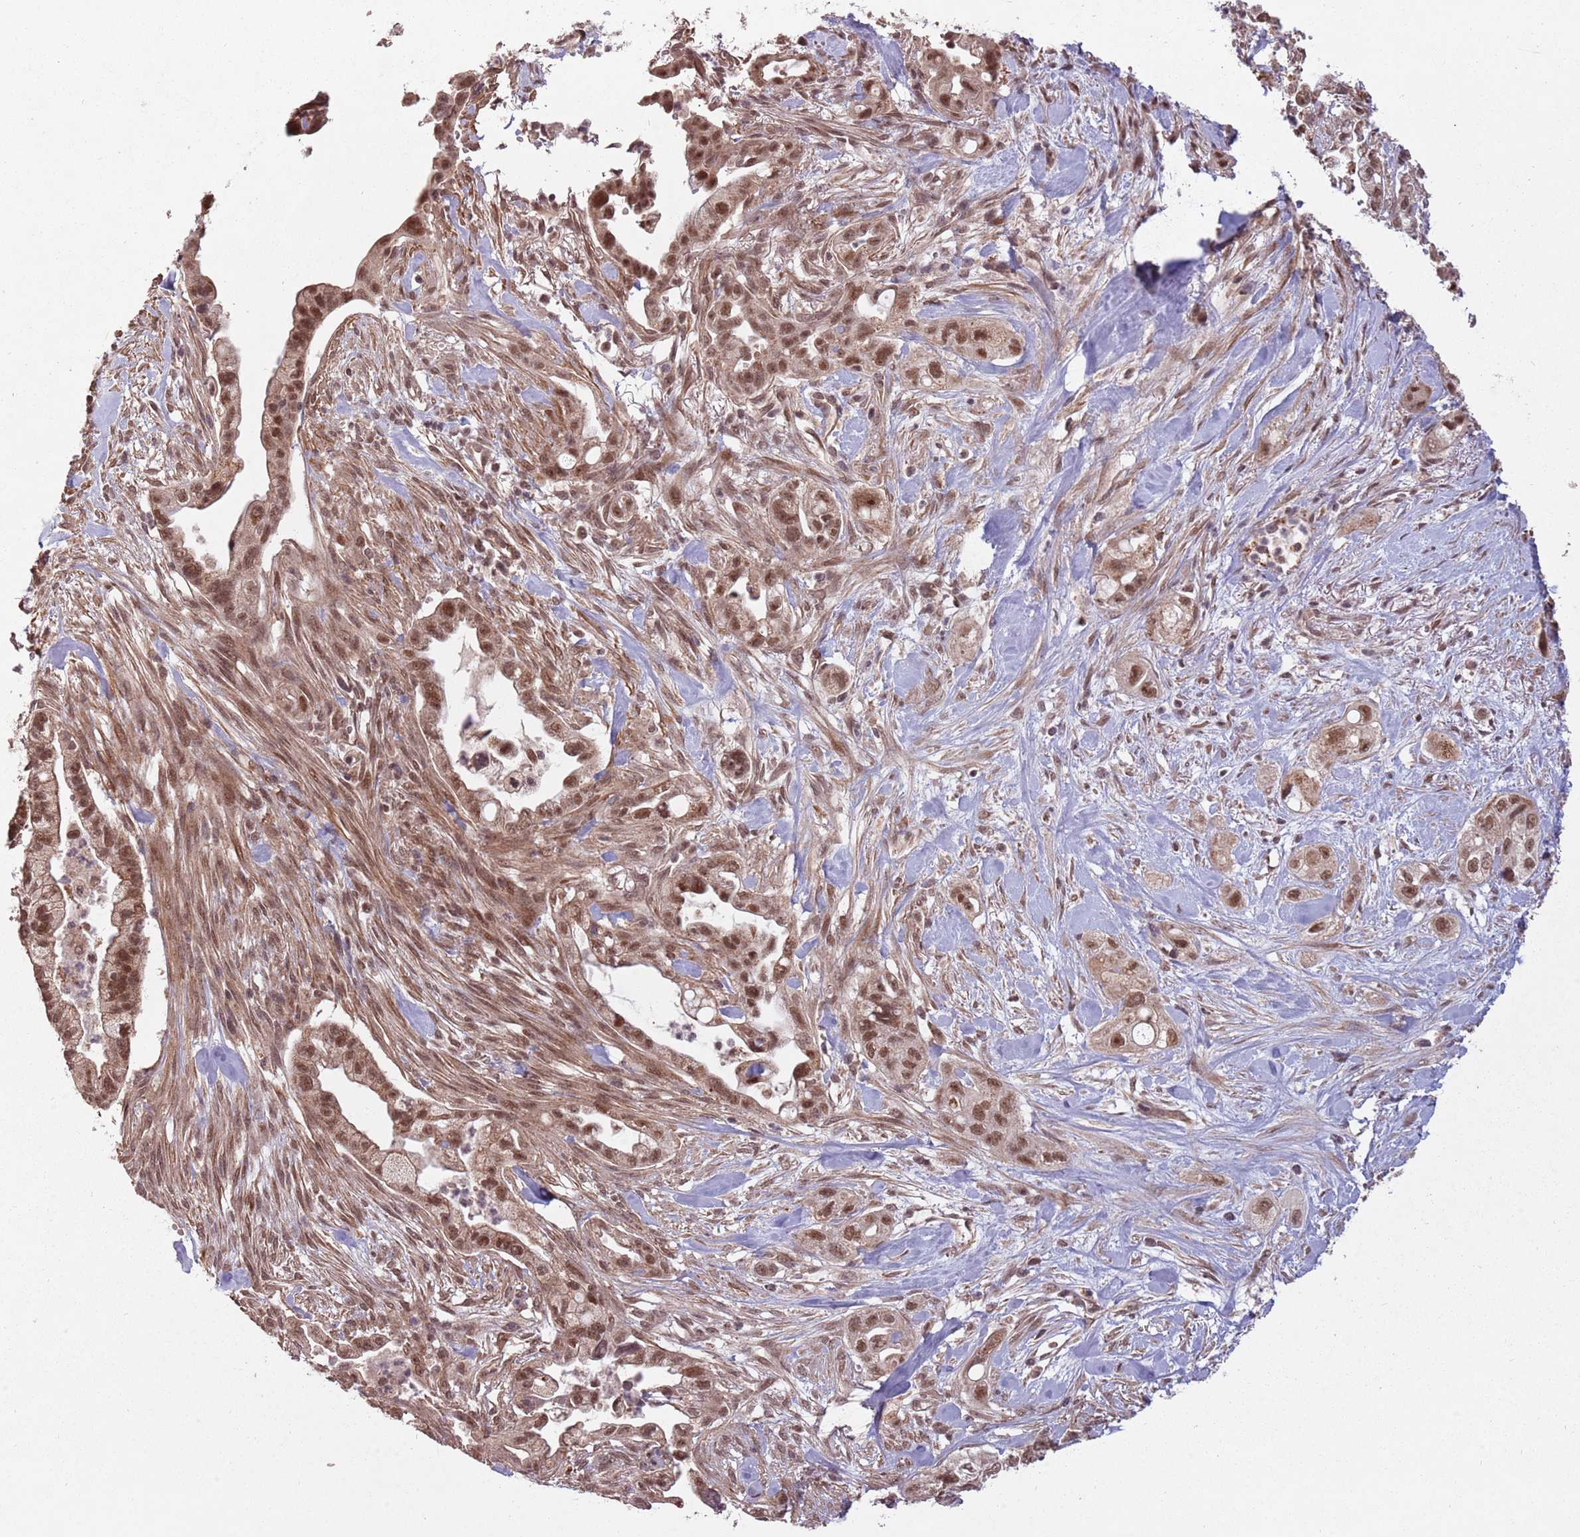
{"staining": {"intensity": "moderate", "quantity": ">75%", "location": "nuclear"}, "tissue": "pancreatic cancer", "cell_type": "Tumor cells", "image_type": "cancer", "snomed": [{"axis": "morphology", "description": "Adenocarcinoma, NOS"}, {"axis": "topography", "description": "Pancreas"}], "caption": "A micrograph of pancreatic adenocarcinoma stained for a protein reveals moderate nuclear brown staining in tumor cells.", "gene": "SUDS3", "patient": {"sex": "male", "age": 44}}